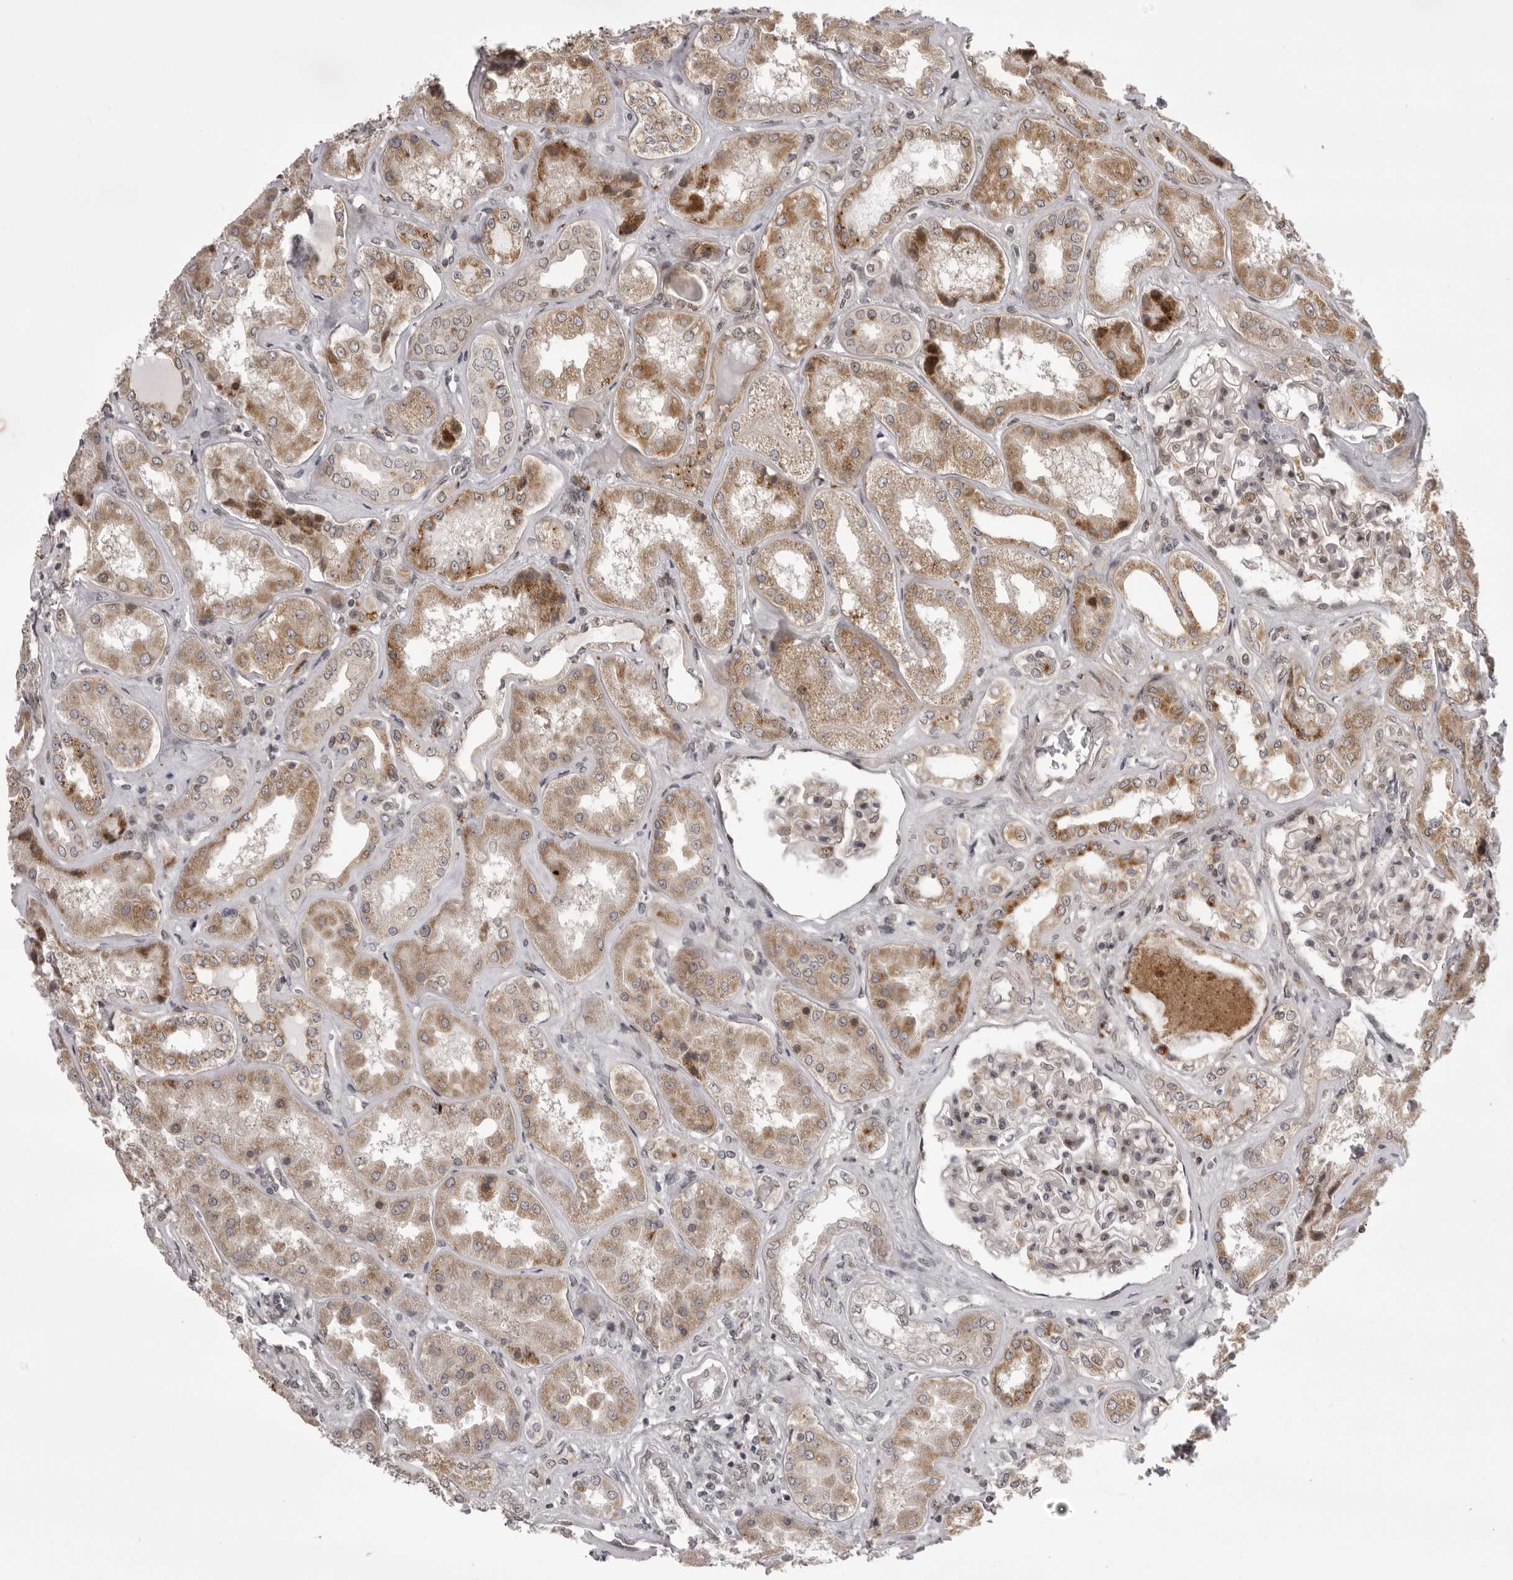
{"staining": {"intensity": "moderate", "quantity": "<25%", "location": "nuclear"}, "tissue": "kidney", "cell_type": "Cells in glomeruli", "image_type": "normal", "snomed": [{"axis": "morphology", "description": "Normal tissue, NOS"}, {"axis": "topography", "description": "Kidney"}], "caption": "Moderate nuclear protein positivity is seen in about <25% of cells in glomeruli in kidney. (brown staining indicates protein expression, while blue staining denotes nuclei).", "gene": "C1orf109", "patient": {"sex": "female", "age": 56}}